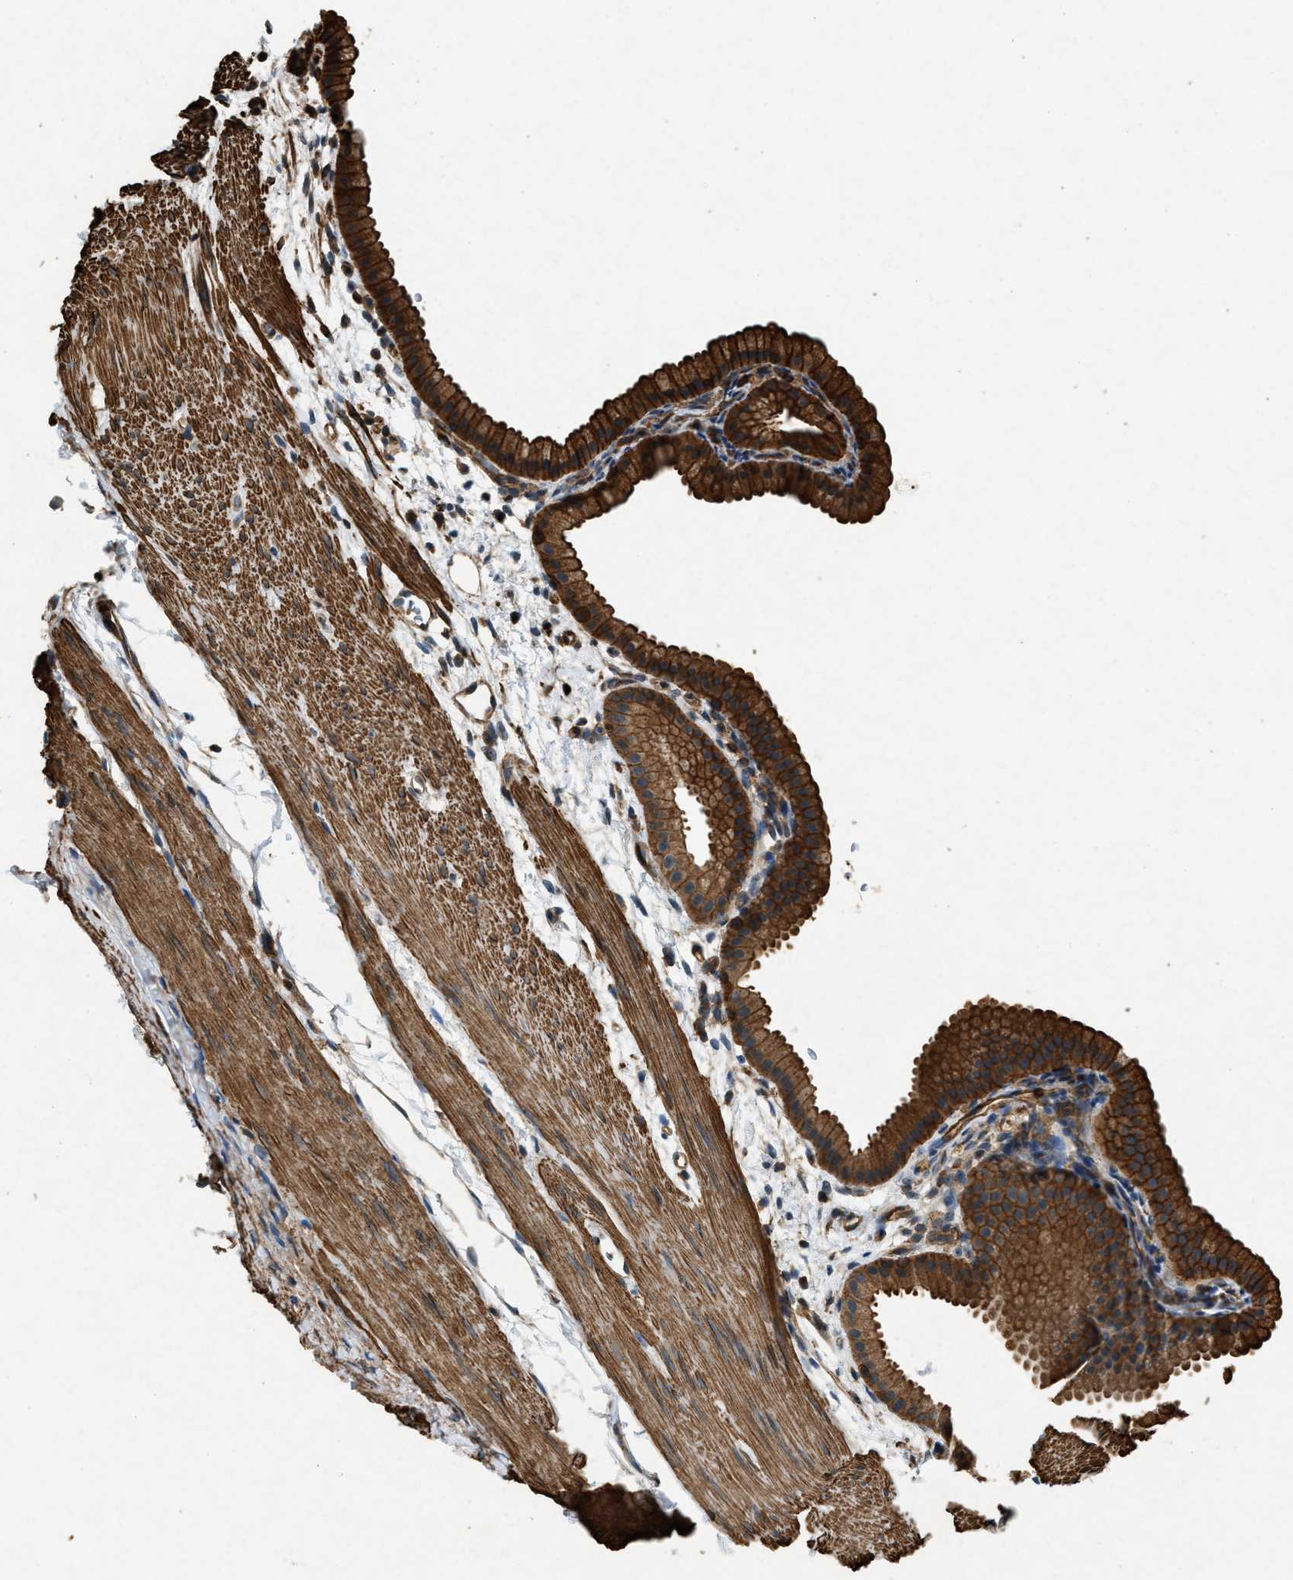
{"staining": {"intensity": "strong", "quantity": ">75%", "location": "cytoplasmic/membranous"}, "tissue": "gallbladder", "cell_type": "Glandular cells", "image_type": "normal", "snomed": [{"axis": "morphology", "description": "Normal tissue, NOS"}, {"axis": "topography", "description": "Gallbladder"}], "caption": "Immunohistochemistry (IHC) (DAB (3,3'-diaminobenzidine)) staining of benign human gallbladder shows strong cytoplasmic/membranous protein expression in approximately >75% of glandular cells.", "gene": "YARS1", "patient": {"sex": "female", "age": 64}}